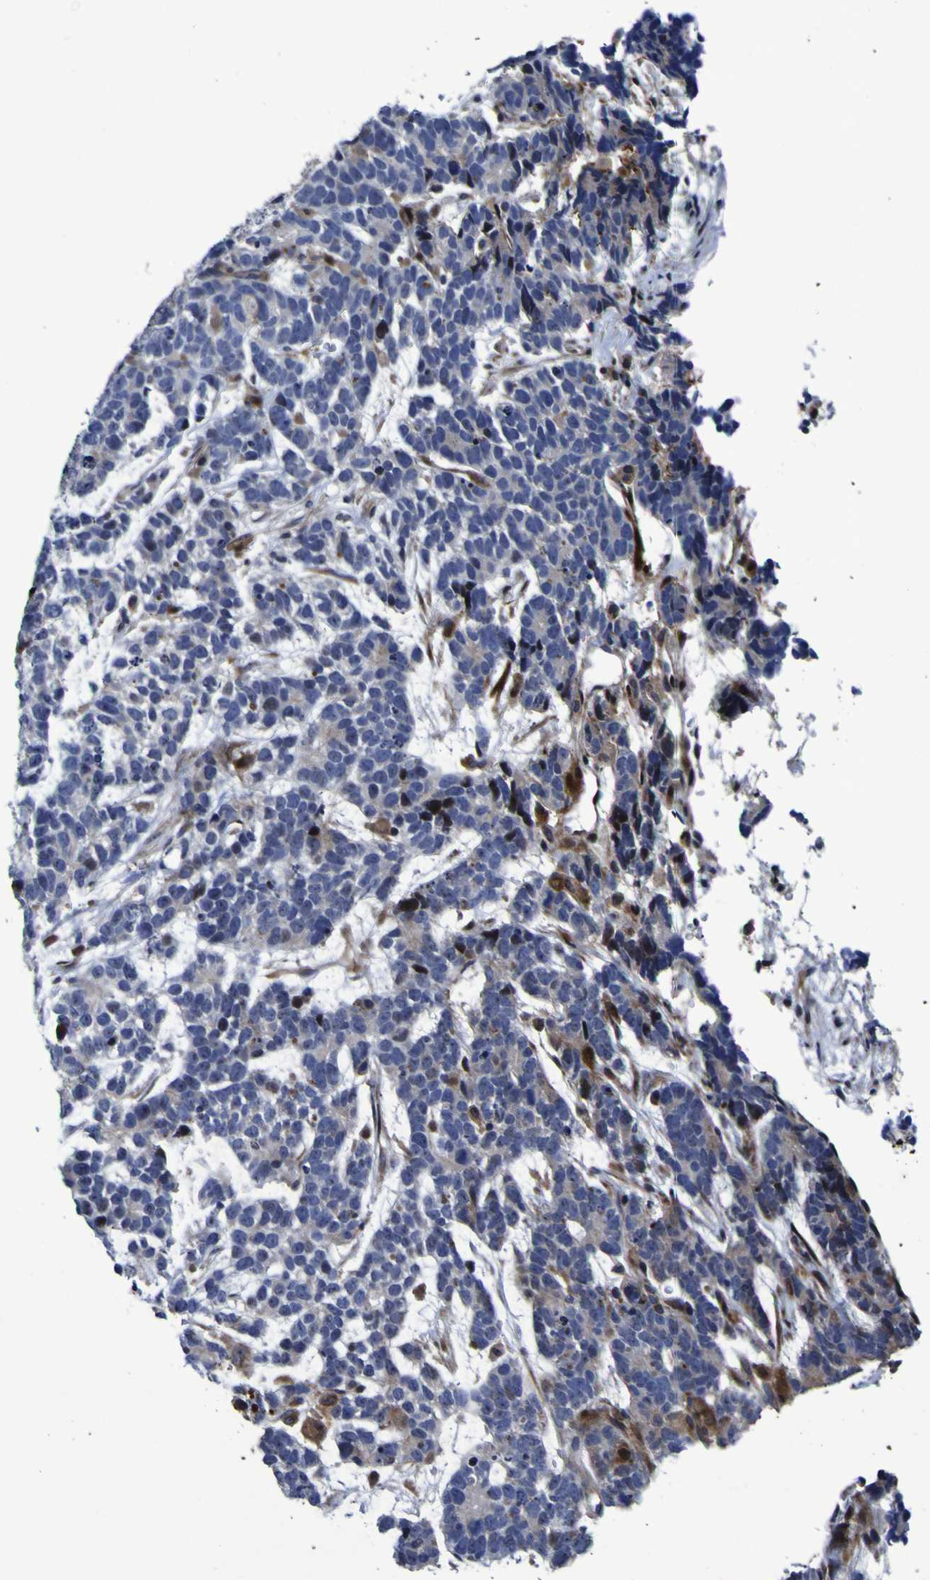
{"staining": {"intensity": "moderate", "quantity": "<25%", "location": "cytoplasmic/membranous,nuclear"}, "tissue": "testis cancer", "cell_type": "Tumor cells", "image_type": "cancer", "snomed": [{"axis": "morphology", "description": "Carcinoma, Embryonal, NOS"}, {"axis": "topography", "description": "Testis"}], "caption": "Brown immunohistochemical staining in human testis cancer reveals moderate cytoplasmic/membranous and nuclear expression in about <25% of tumor cells.", "gene": "MGLL", "patient": {"sex": "male", "age": 26}}